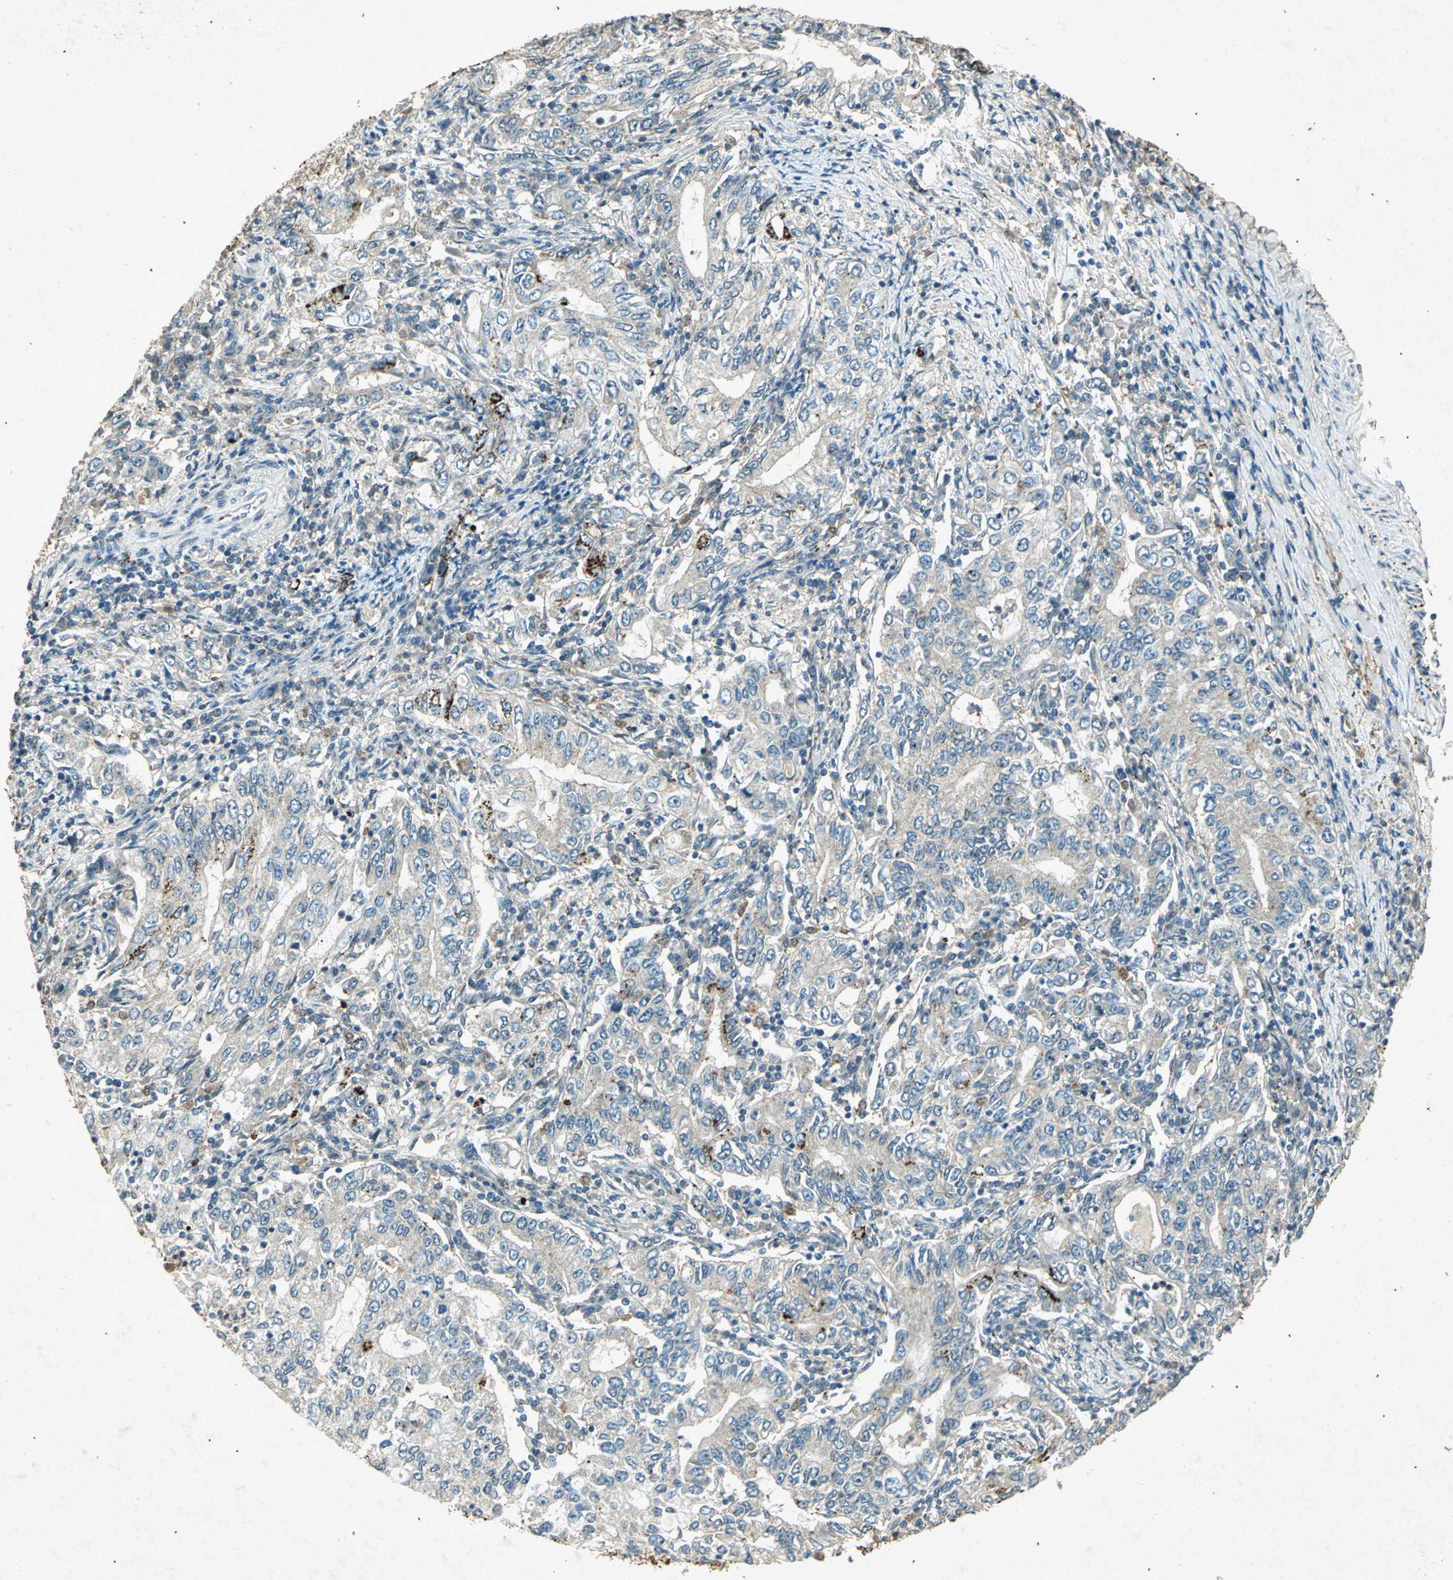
{"staining": {"intensity": "negative", "quantity": "none", "location": "none"}, "tissue": "stomach cancer", "cell_type": "Tumor cells", "image_type": "cancer", "snomed": [{"axis": "morphology", "description": "Adenocarcinoma, NOS"}, {"axis": "topography", "description": "Stomach, lower"}], "caption": "Tumor cells show no significant staining in stomach cancer.", "gene": "PSEN1", "patient": {"sex": "female", "age": 72}}